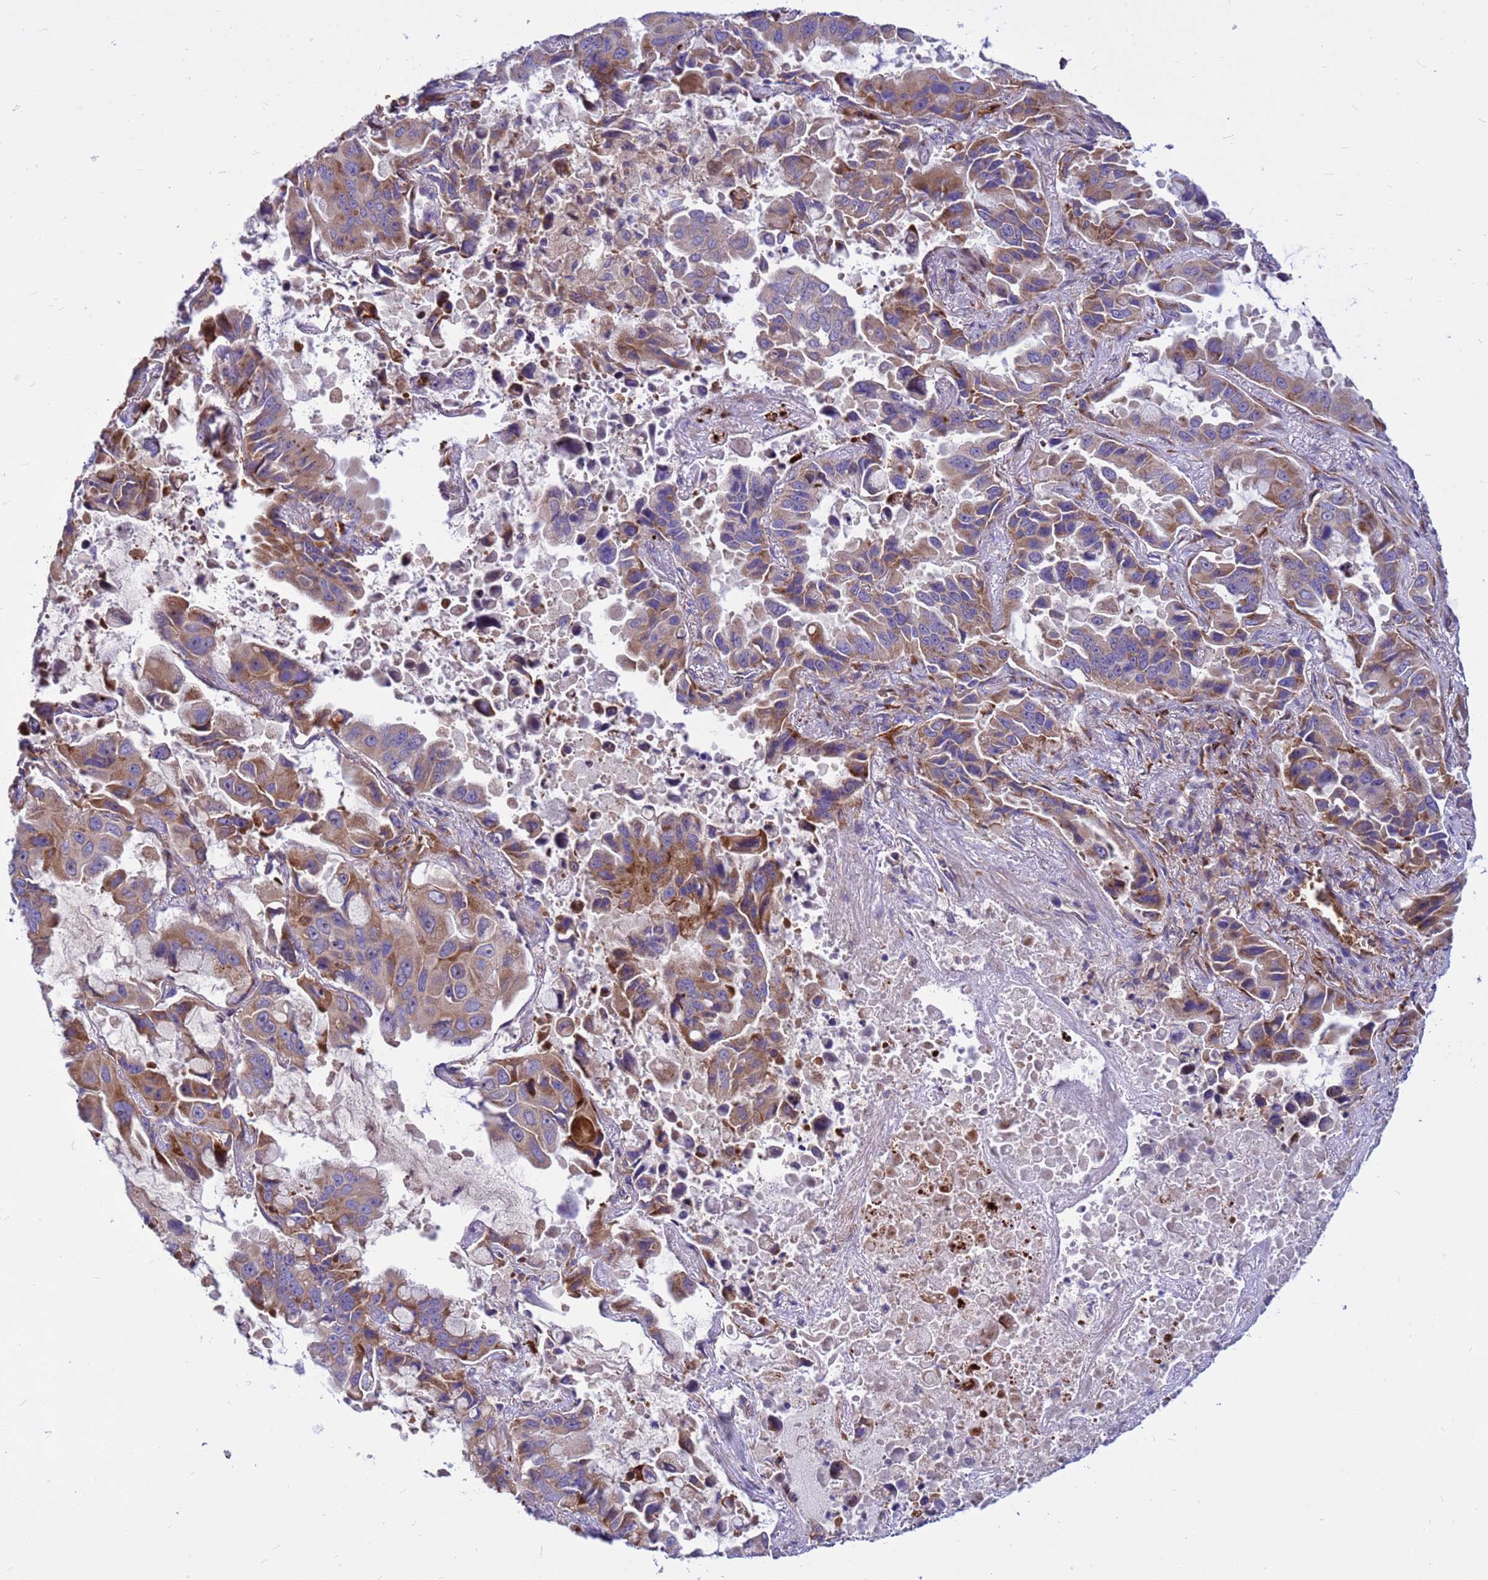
{"staining": {"intensity": "moderate", "quantity": "25%-75%", "location": "cytoplasmic/membranous"}, "tissue": "lung cancer", "cell_type": "Tumor cells", "image_type": "cancer", "snomed": [{"axis": "morphology", "description": "Adenocarcinoma, NOS"}, {"axis": "topography", "description": "Lung"}], "caption": "Lung cancer (adenocarcinoma) stained with a brown dye displays moderate cytoplasmic/membranous positive positivity in about 25%-75% of tumor cells.", "gene": "ZNF669", "patient": {"sex": "male", "age": 64}}